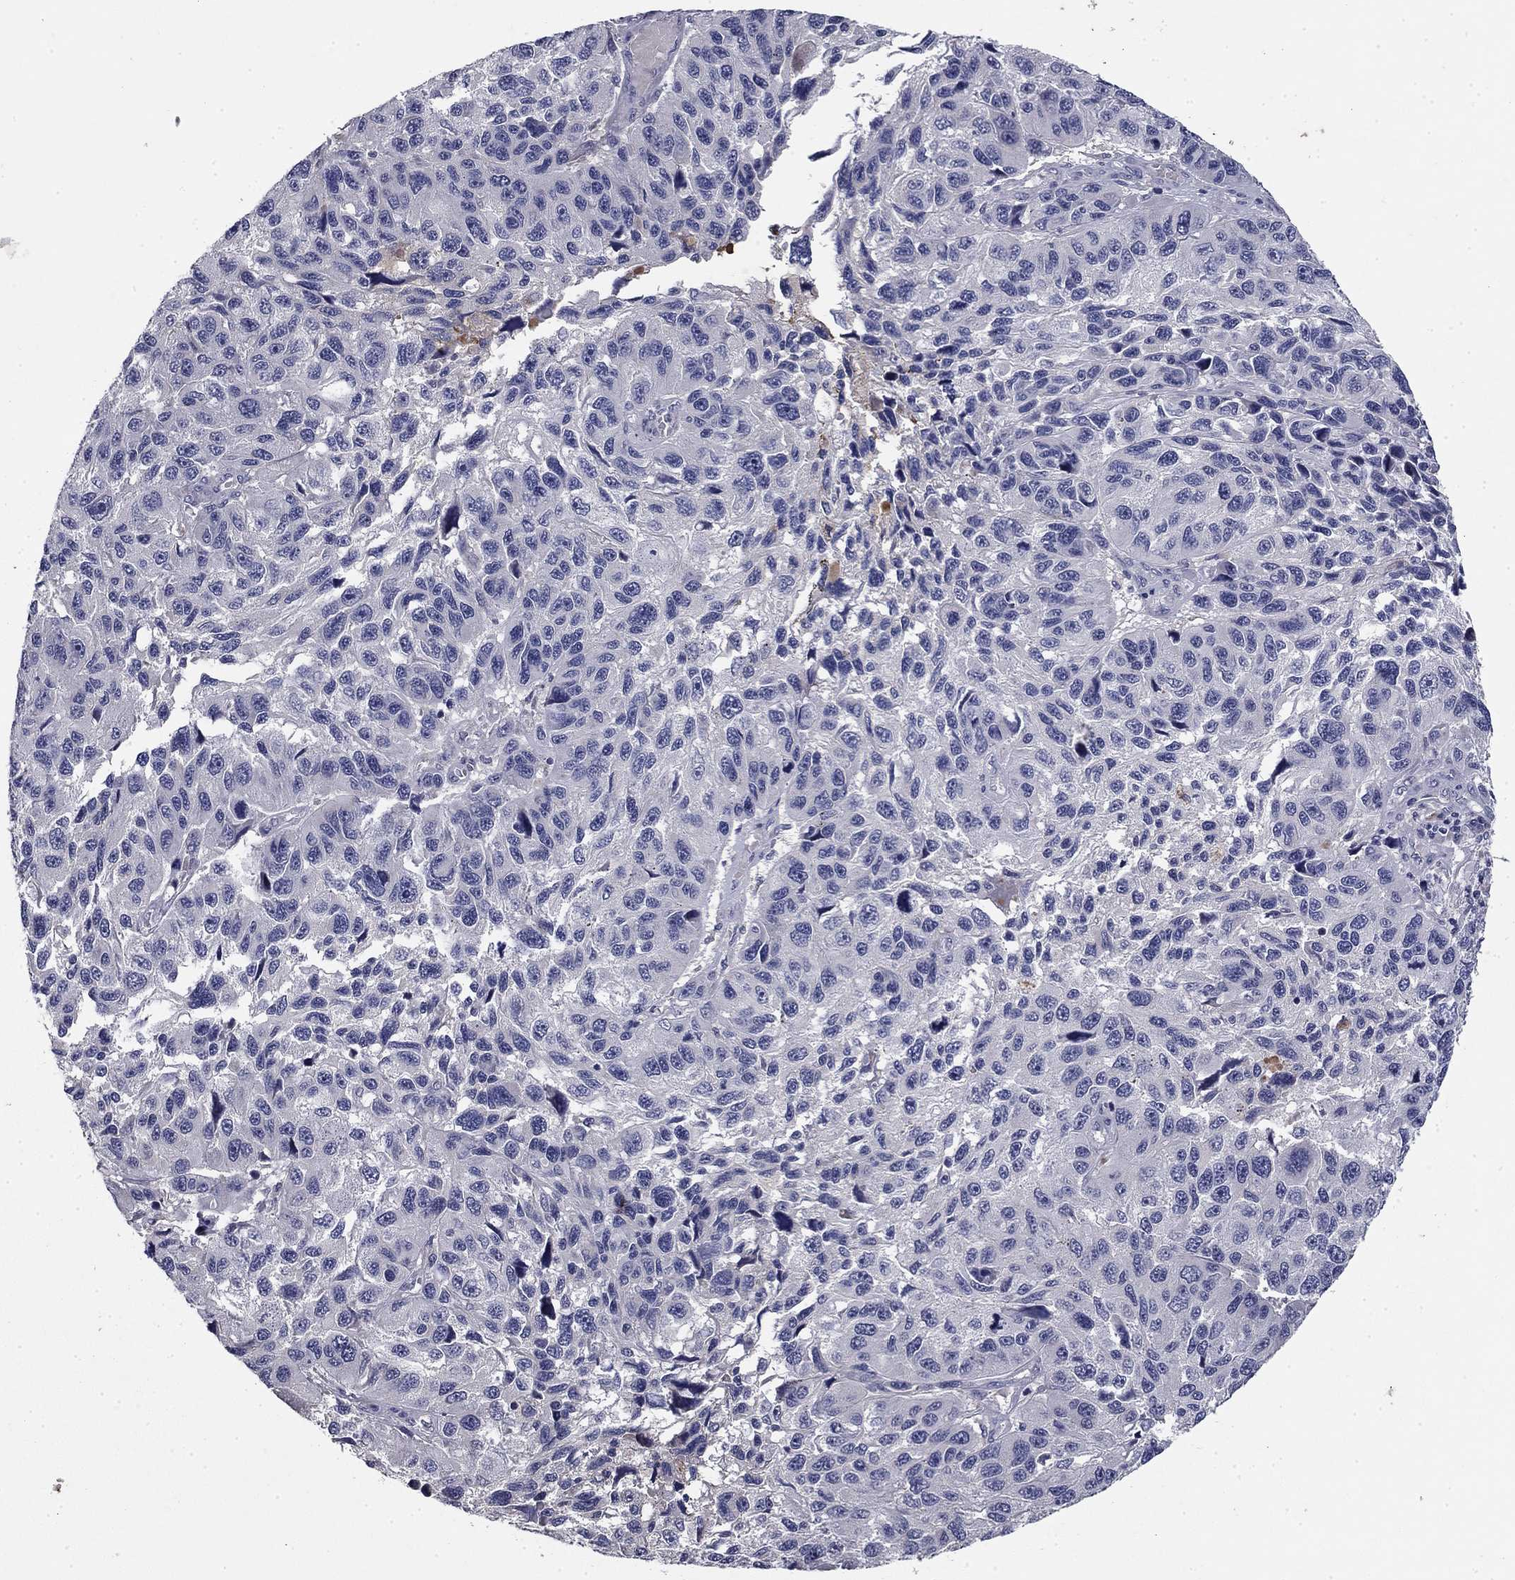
{"staining": {"intensity": "negative", "quantity": "none", "location": "none"}, "tissue": "melanoma", "cell_type": "Tumor cells", "image_type": "cancer", "snomed": [{"axis": "morphology", "description": "Malignant melanoma, NOS"}, {"axis": "topography", "description": "Skin"}], "caption": "Melanoma was stained to show a protein in brown. There is no significant expression in tumor cells. Nuclei are stained in blue.", "gene": "COL2A1", "patient": {"sex": "male", "age": 53}}